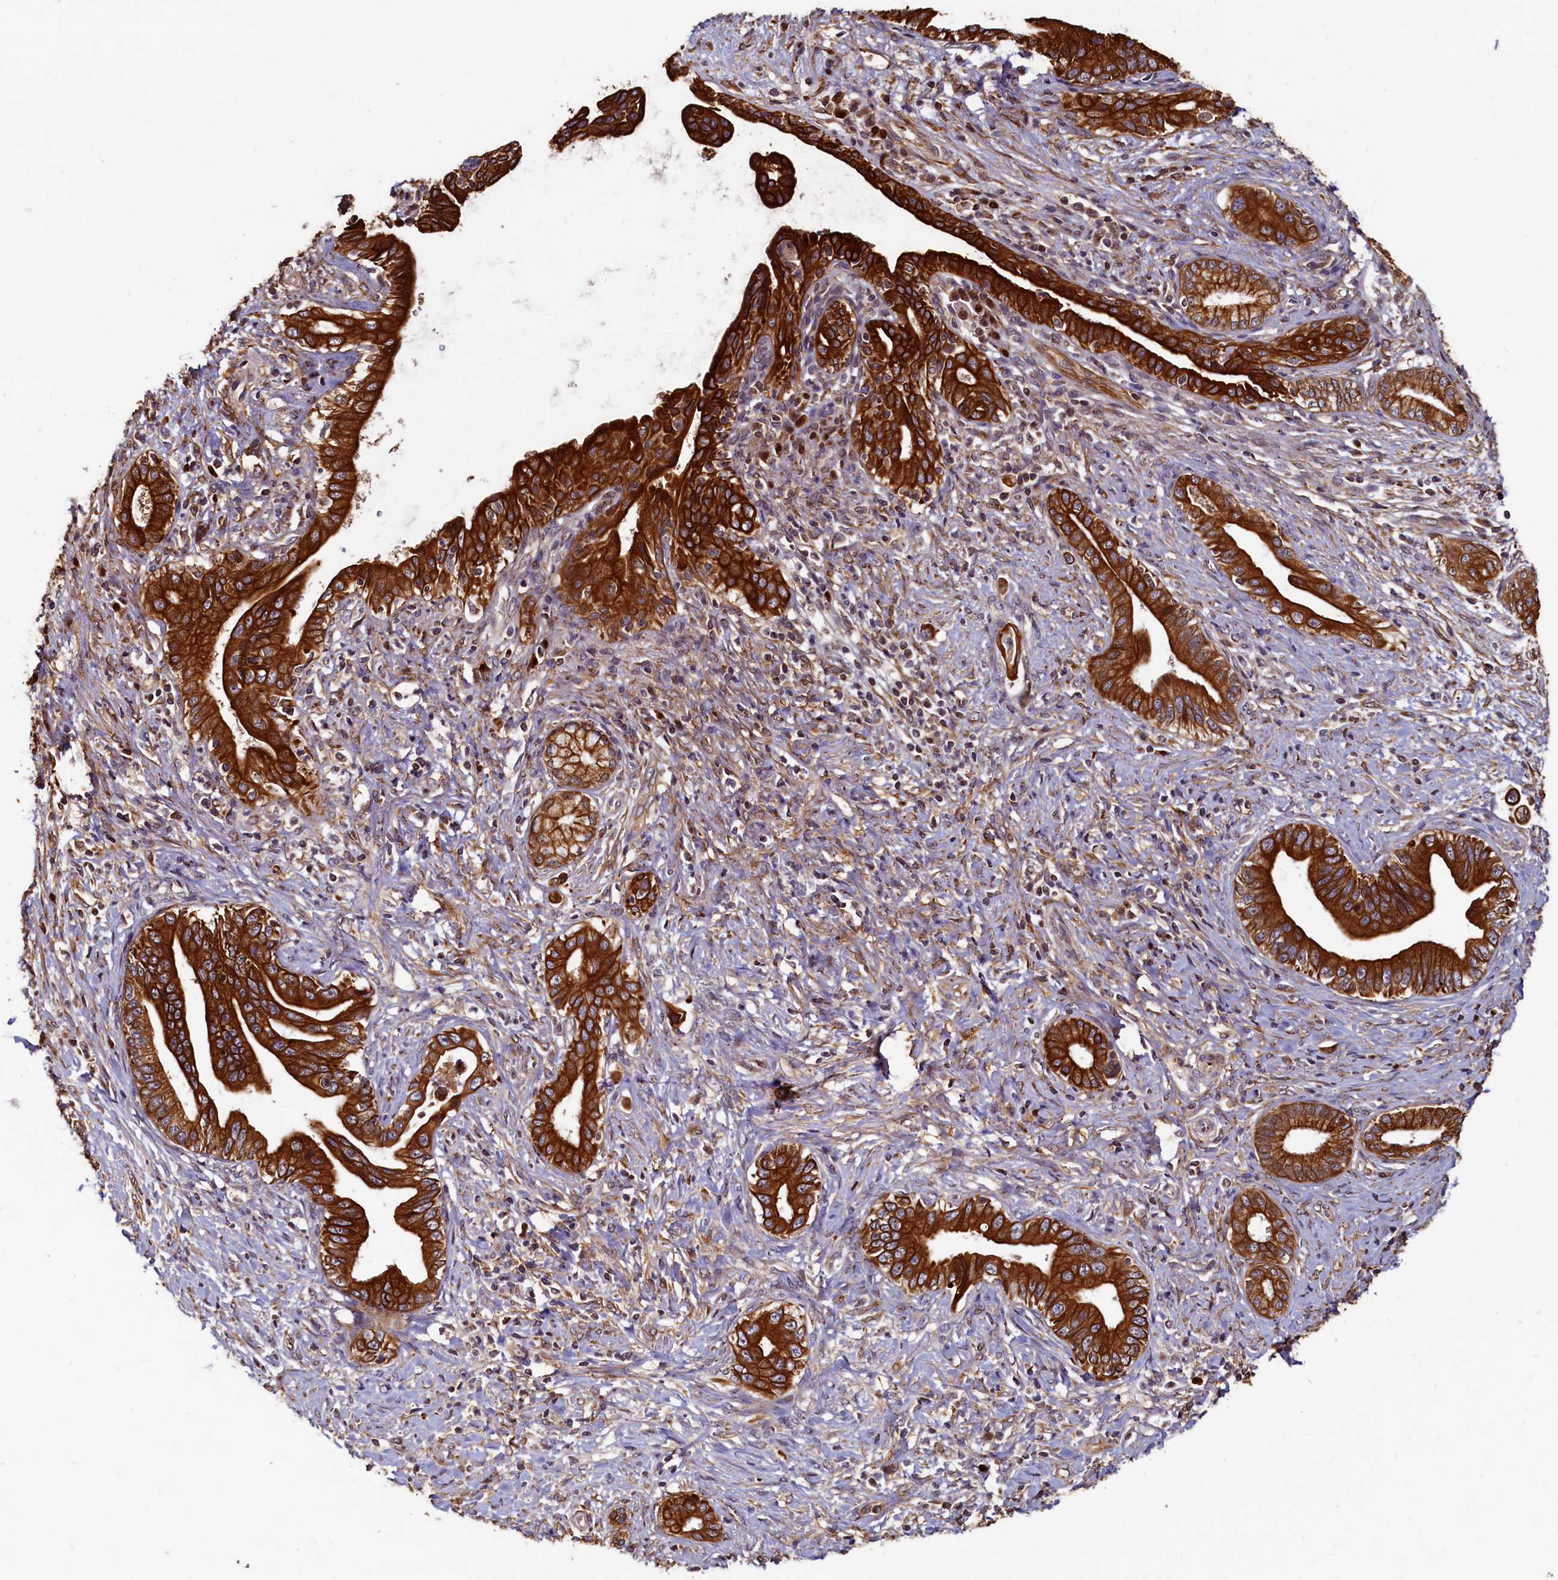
{"staining": {"intensity": "strong", "quantity": ">75%", "location": "cytoplasmic/membranous"}, "tissue": "pancreatic cancer", "cell_type": "Tumor cells", "image_type": "cancer", "snomed": [{"axis": "morphology", "description": "Adenocarcinoma, NOS"}, {"axis": "topography", "description": "Pancreas"}], "caption": "Human adenocarcinoma (pancreatic) stained for a protein (brown) reveals strong cytoplasmic/membranous positive positivity in about >75% of tumor cells.", "gene": "NCKAP5L", "patient": {"sex": "female", "age": 55}}